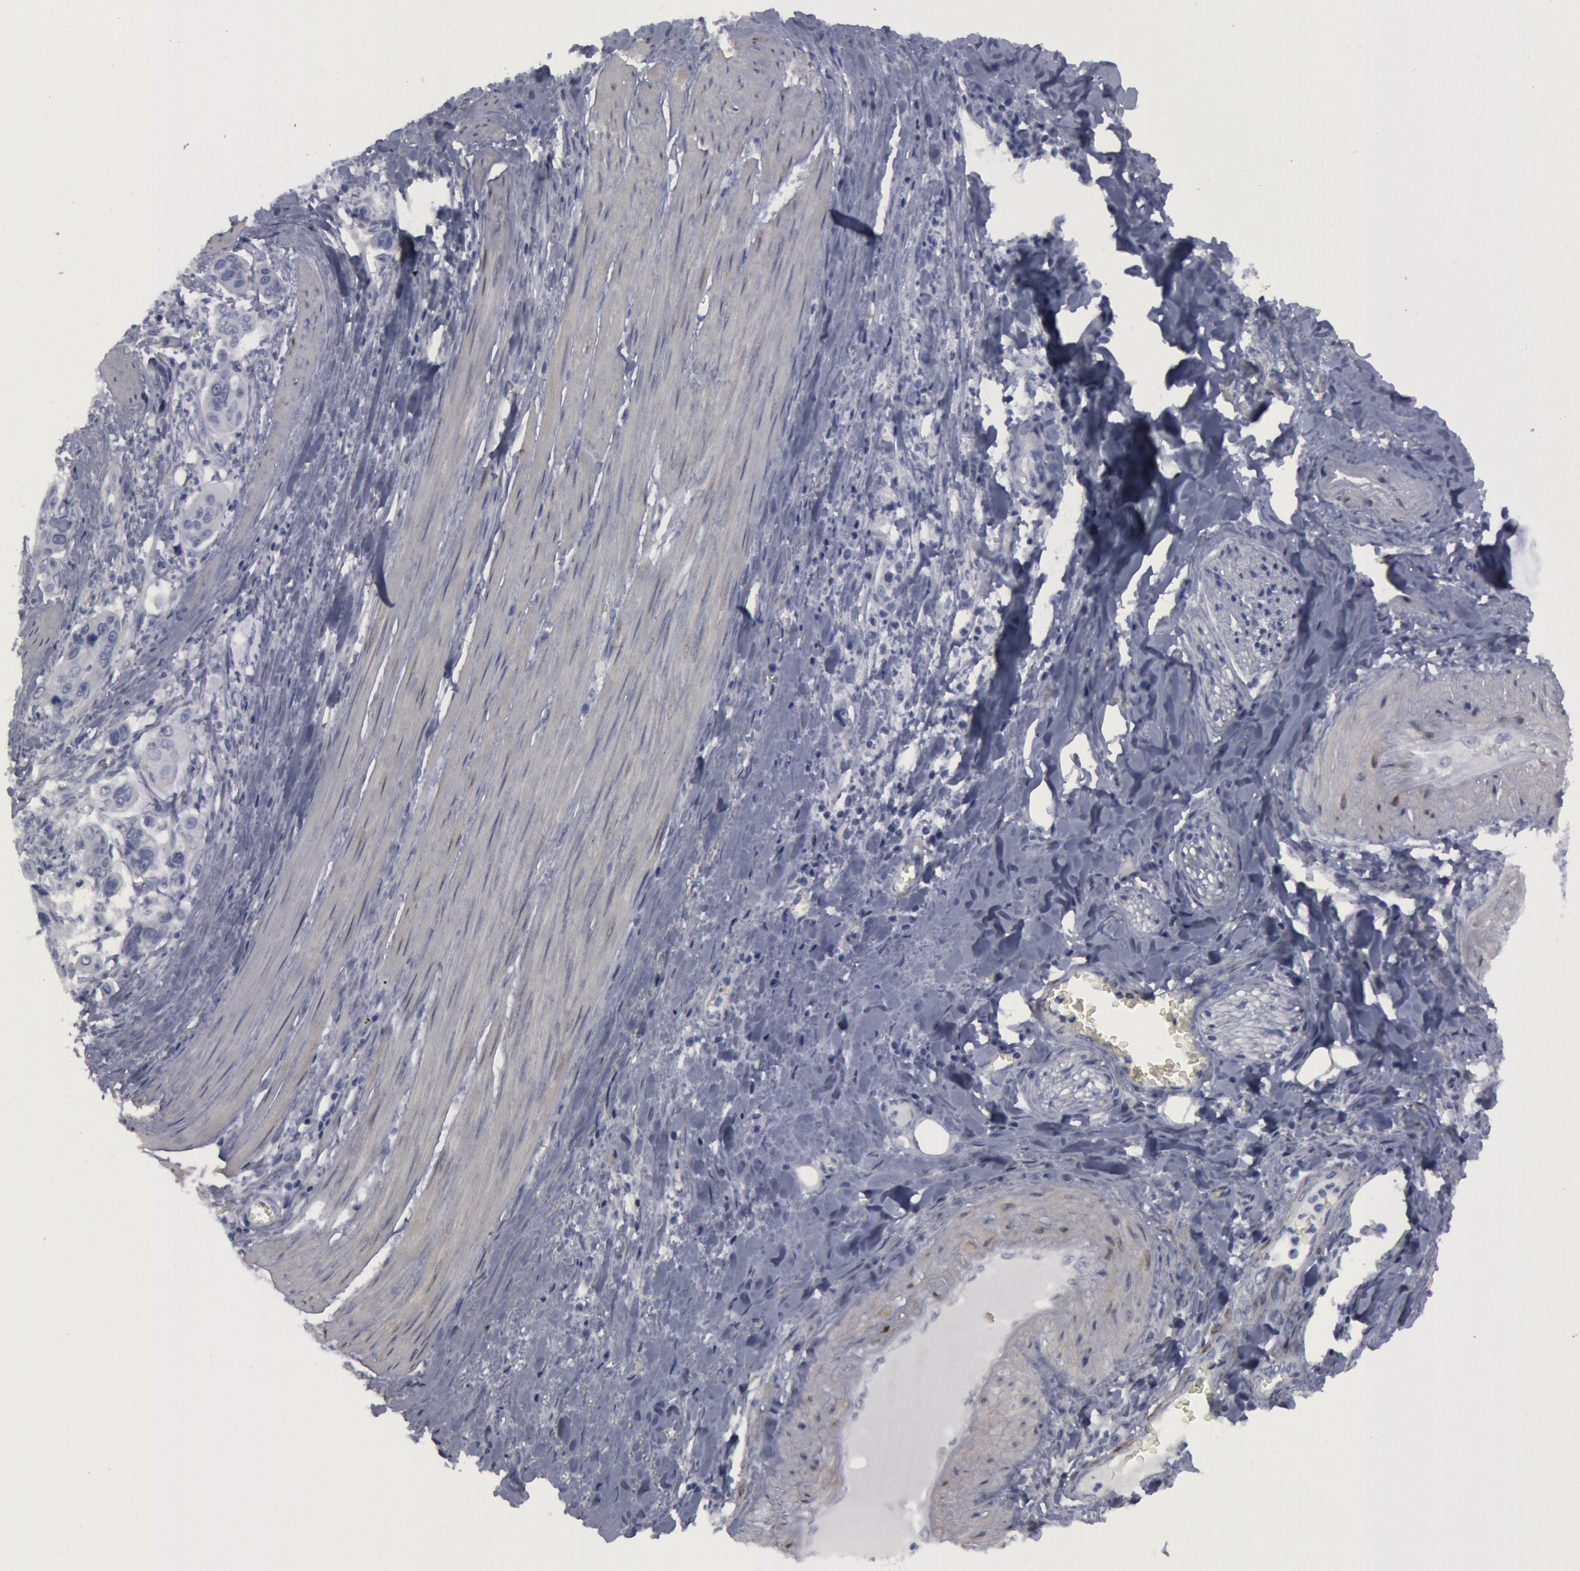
{"staining": {"intensity": "negative", "quantity": "none", "location": "none"}, "tissue": "stomach cancer", "cell_type": "Tumor cells", "image_type": "cancer", "snomed": [{"axis": "morphology", "description": "Adenocarcinoma, NOS"}, {"axis": "topography", "description": "Stomach, upper"}], "caption": "DAB (3,3'-diaminobenzidine) immunohistochemical staining of human stomach adenocarcinoma demonstrates no significant positivity in tumor cells. Nuclei are stained in blue.", "gene": "FHL1", "patient": {"sex": "male", "age": 80}}